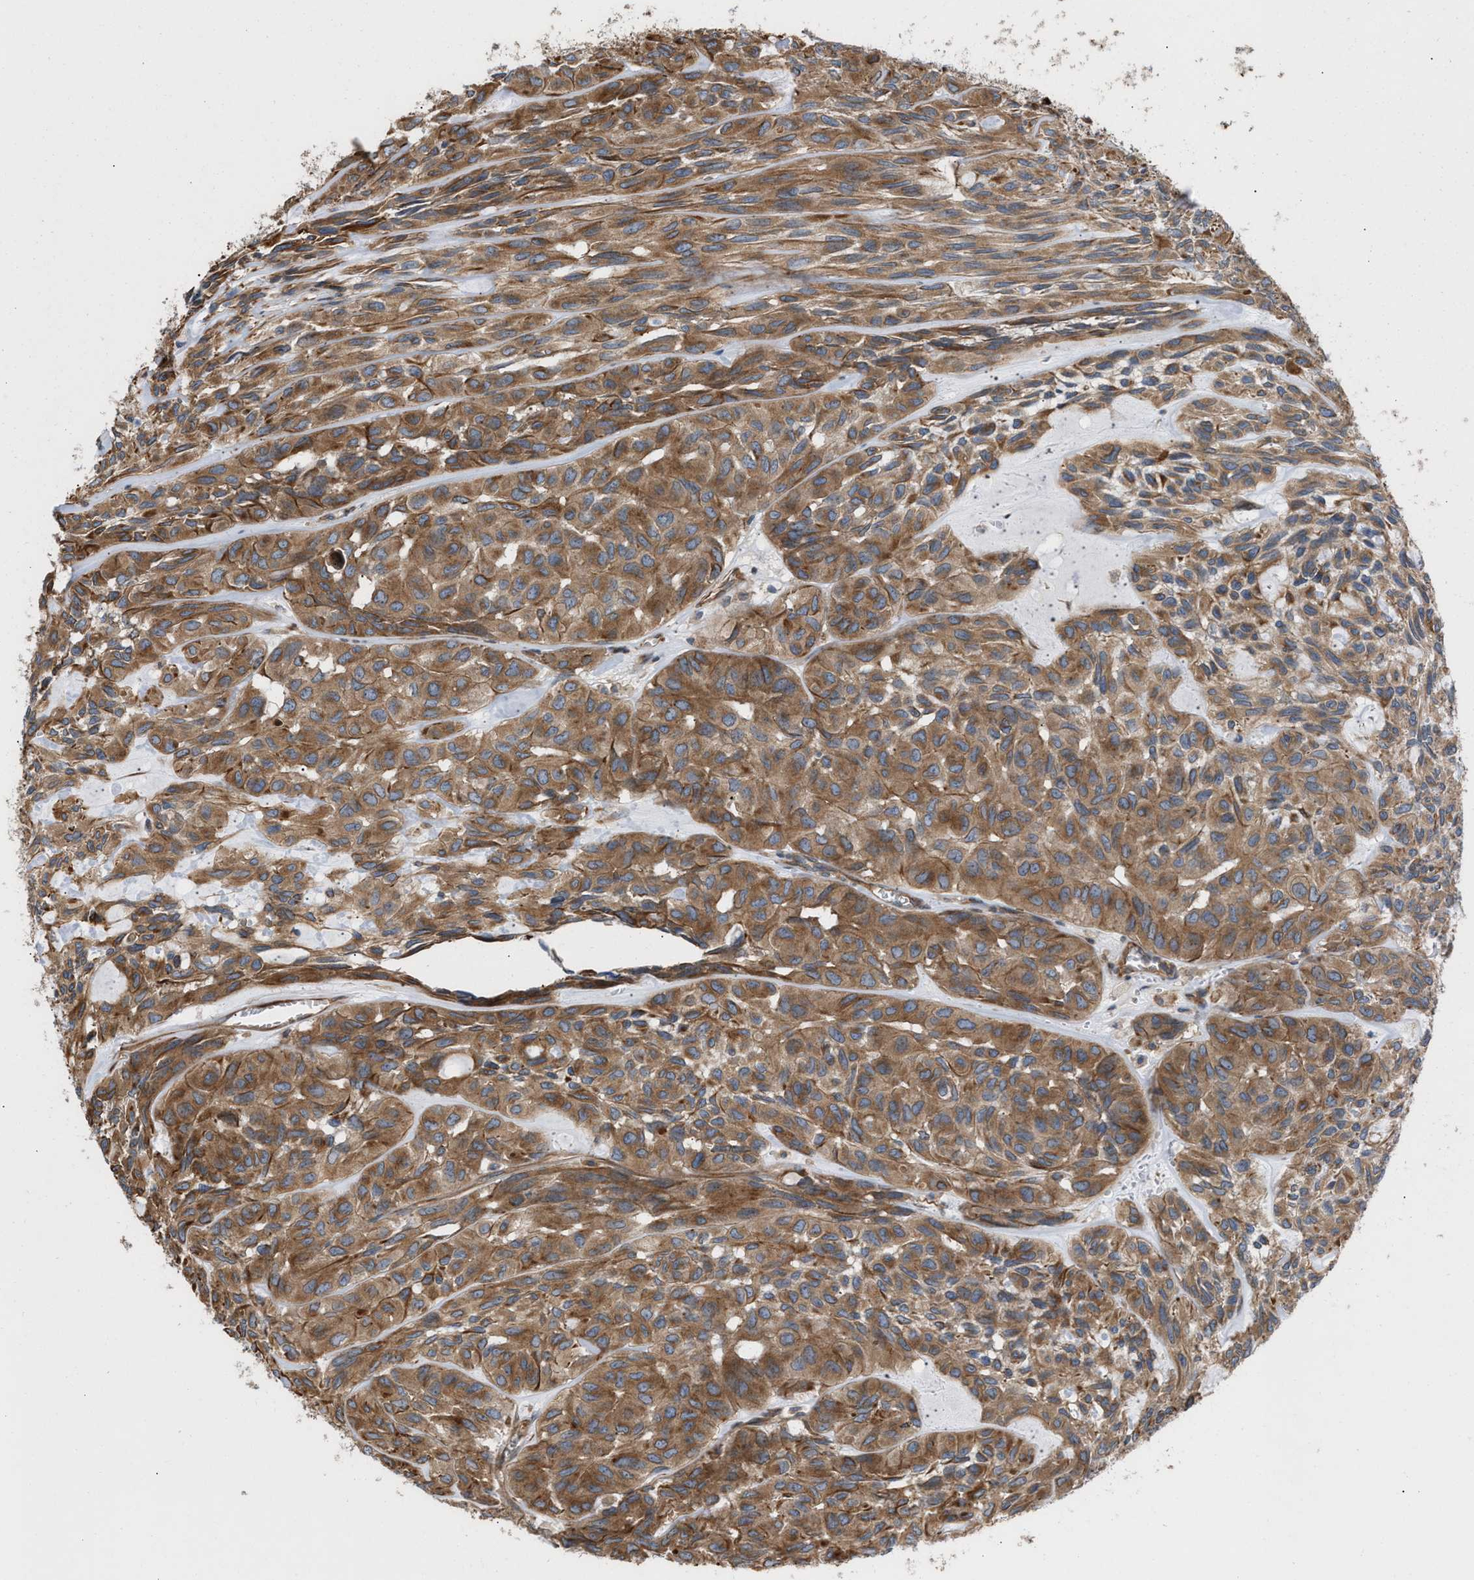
{"staining": {"intensity": "moderate", "quantity": ">75%", "location": "cytoplasmic/membranous"}, "tissue": "head and neck cancer", "cell_type": "Tumor cells", "image_type": "cancer", "snomed": [{"axis": "morphology", "description": "Adenocarcinoma, NOS"}, {"axis": "topography", "description": "Salivary gland, NOS"}, {"axis": "topography", "description": "Head-Neck"}], "caption": "A micrograph of human head and neck adenocarcinoma stained for a protein displays moderate cytoplasmic/membranous brown staining in tumor cells.", "gene": "EPS15L1", "patient": {"sex": "female", "age": 76}}